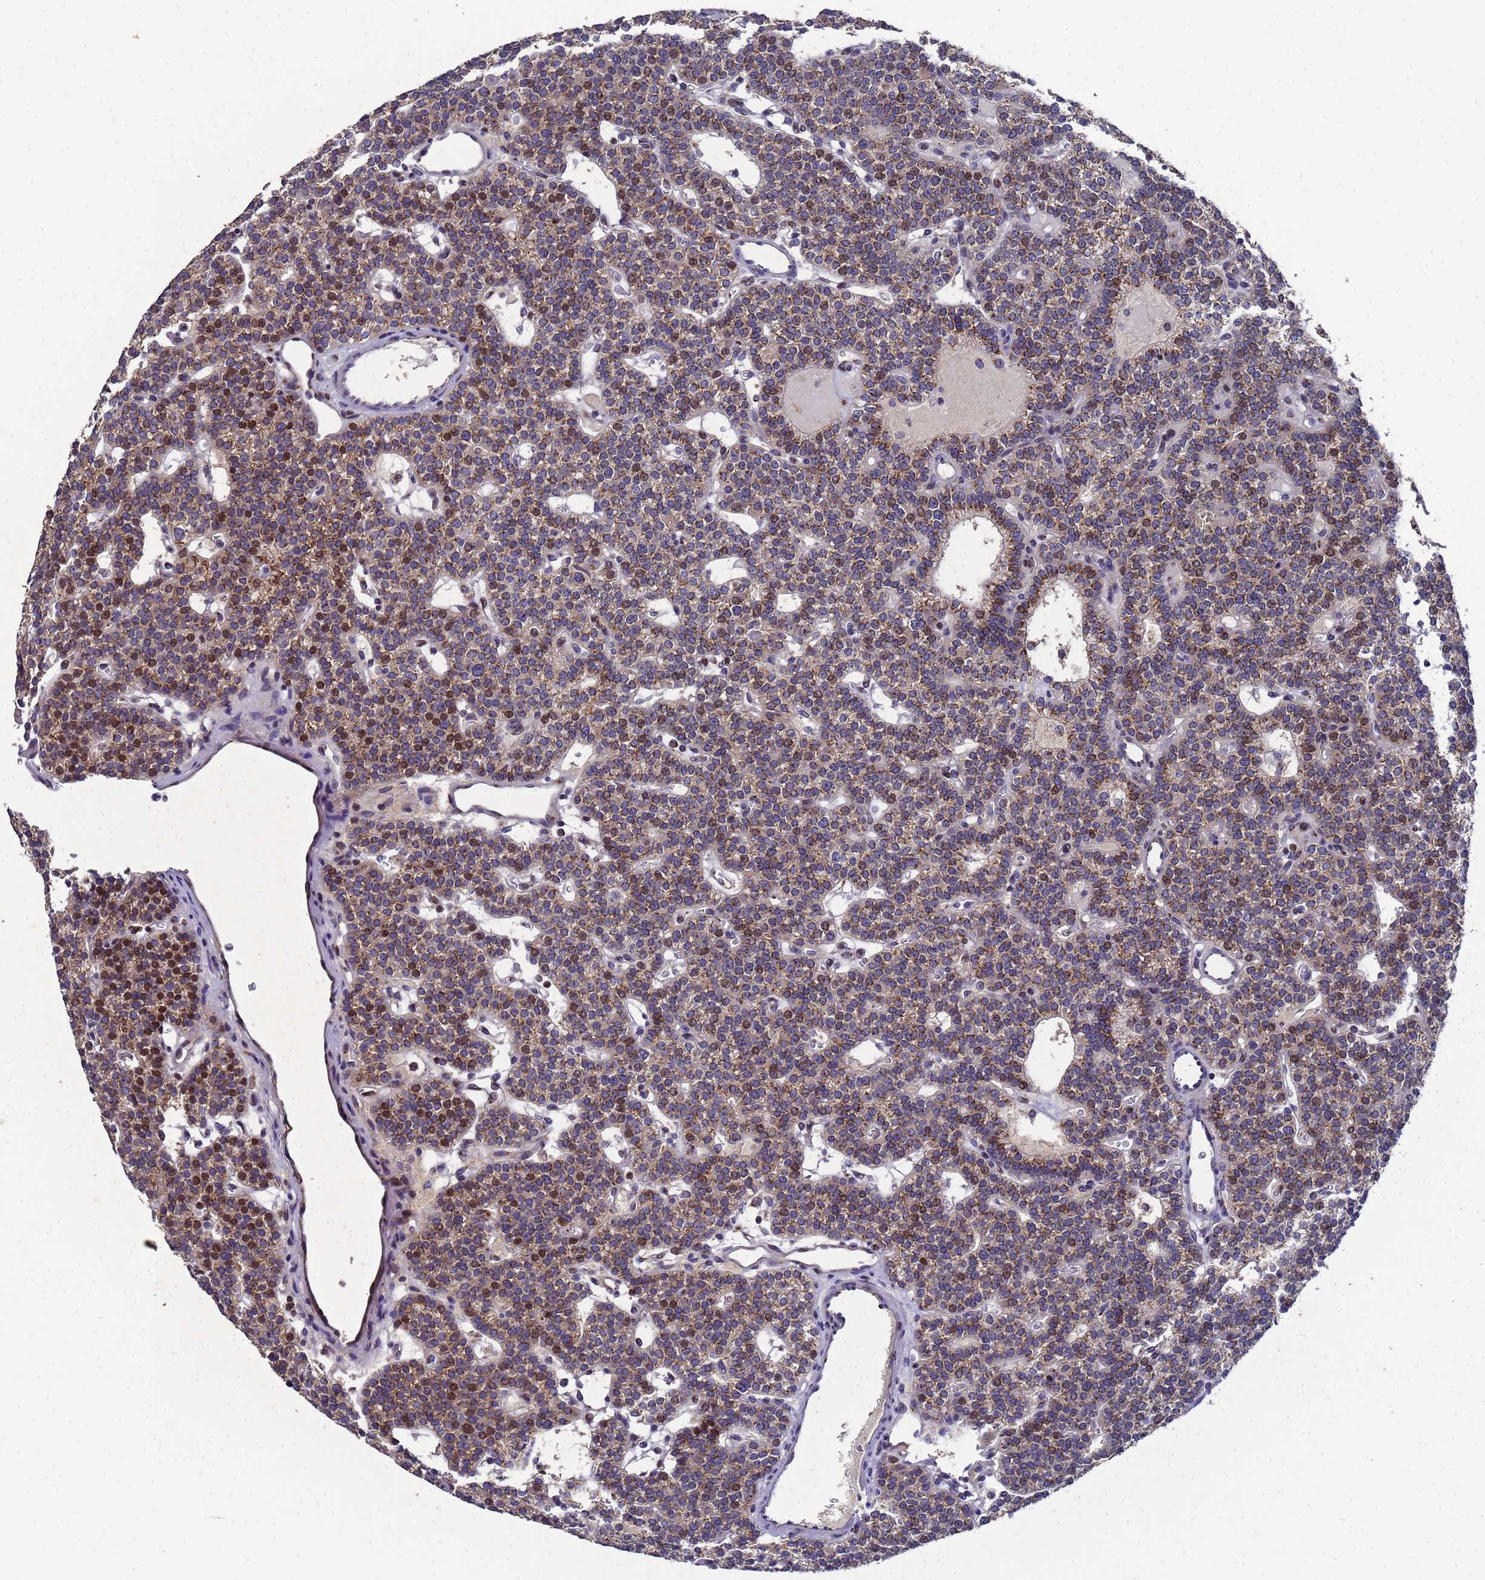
{"staining": {"intensity": "moderate", "quantity": "25%-75%", "location": "cytoplasmic/membranous"}, "tissue": "parathyroid gland", "cell_type": "Glandular cells", "image_type": "normal", "snomed": [{"axis": "morphology", "description": "Normal tissue, NOS"}, {"axis": "topography", "description": "Parathyroid gland"}], "caption": "Brown immunohistochemical staining in unremarkable human parathyroid gland exhibits moderate cytoplasmic/membranous expression in about 25%-75% of glandular cells.", "gene": "NSUN6", "patient": {"sex": "male", "age": 83}}